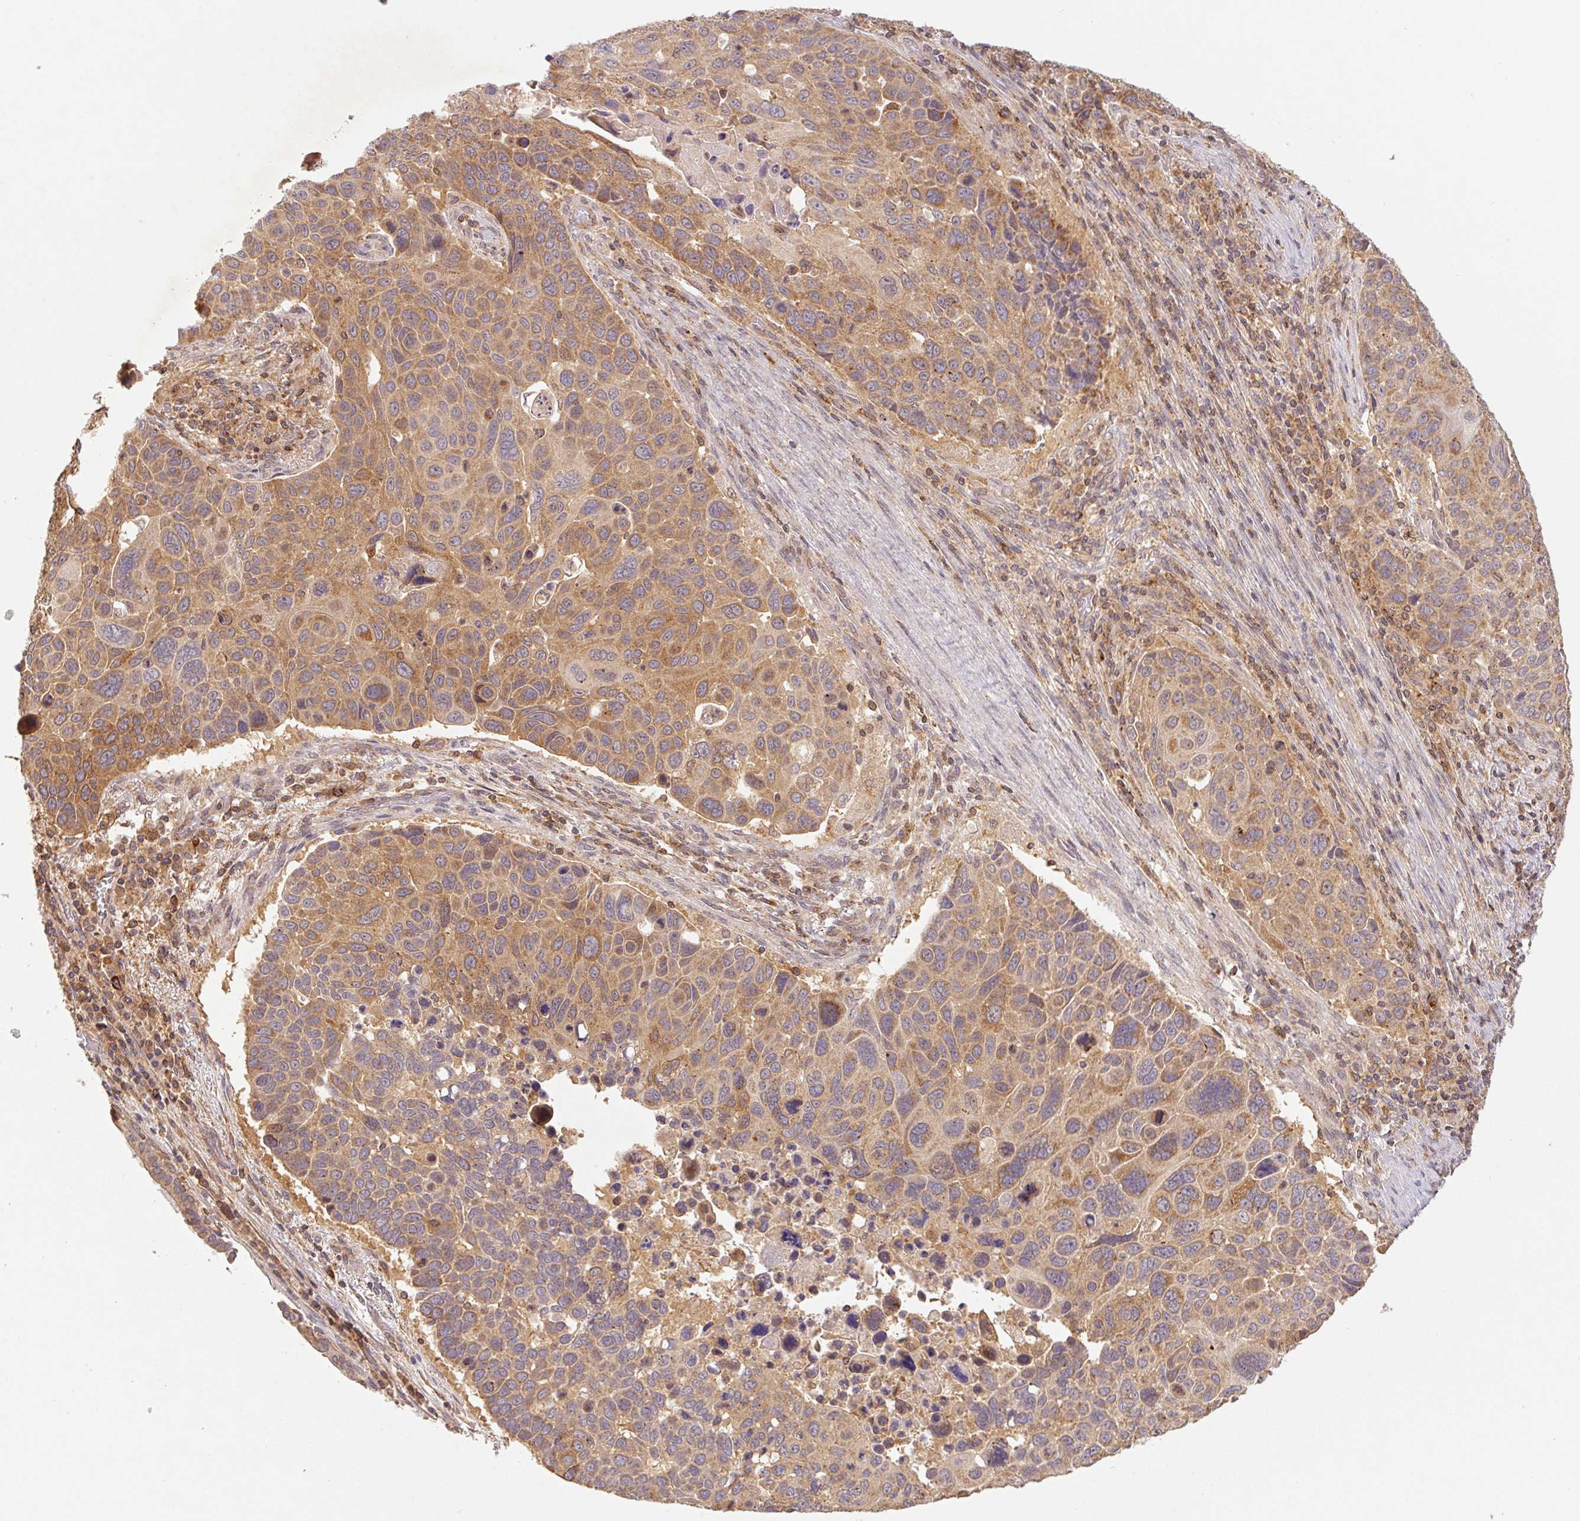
{"staining": {"intensity": "moderate", "quantity": ">75%", "location": "cytoplasmic/membranous"}, "tissue": "lung cancer", "cell_type": "Tumor cells", "image_type": "cancer", "snomed": [{"axis": "morphology", "description": "Squamous cell carcinoma, NOS"}, {"axis": "topography", "description": "Lung"}], "caption": "The immunohistochemical stain labels moderate cytoplasmic/membranous staining in tumor cells of lung cancer tissue.", "gene": "MTHFD1", "patient": {"sex": "male", "age": 68}}